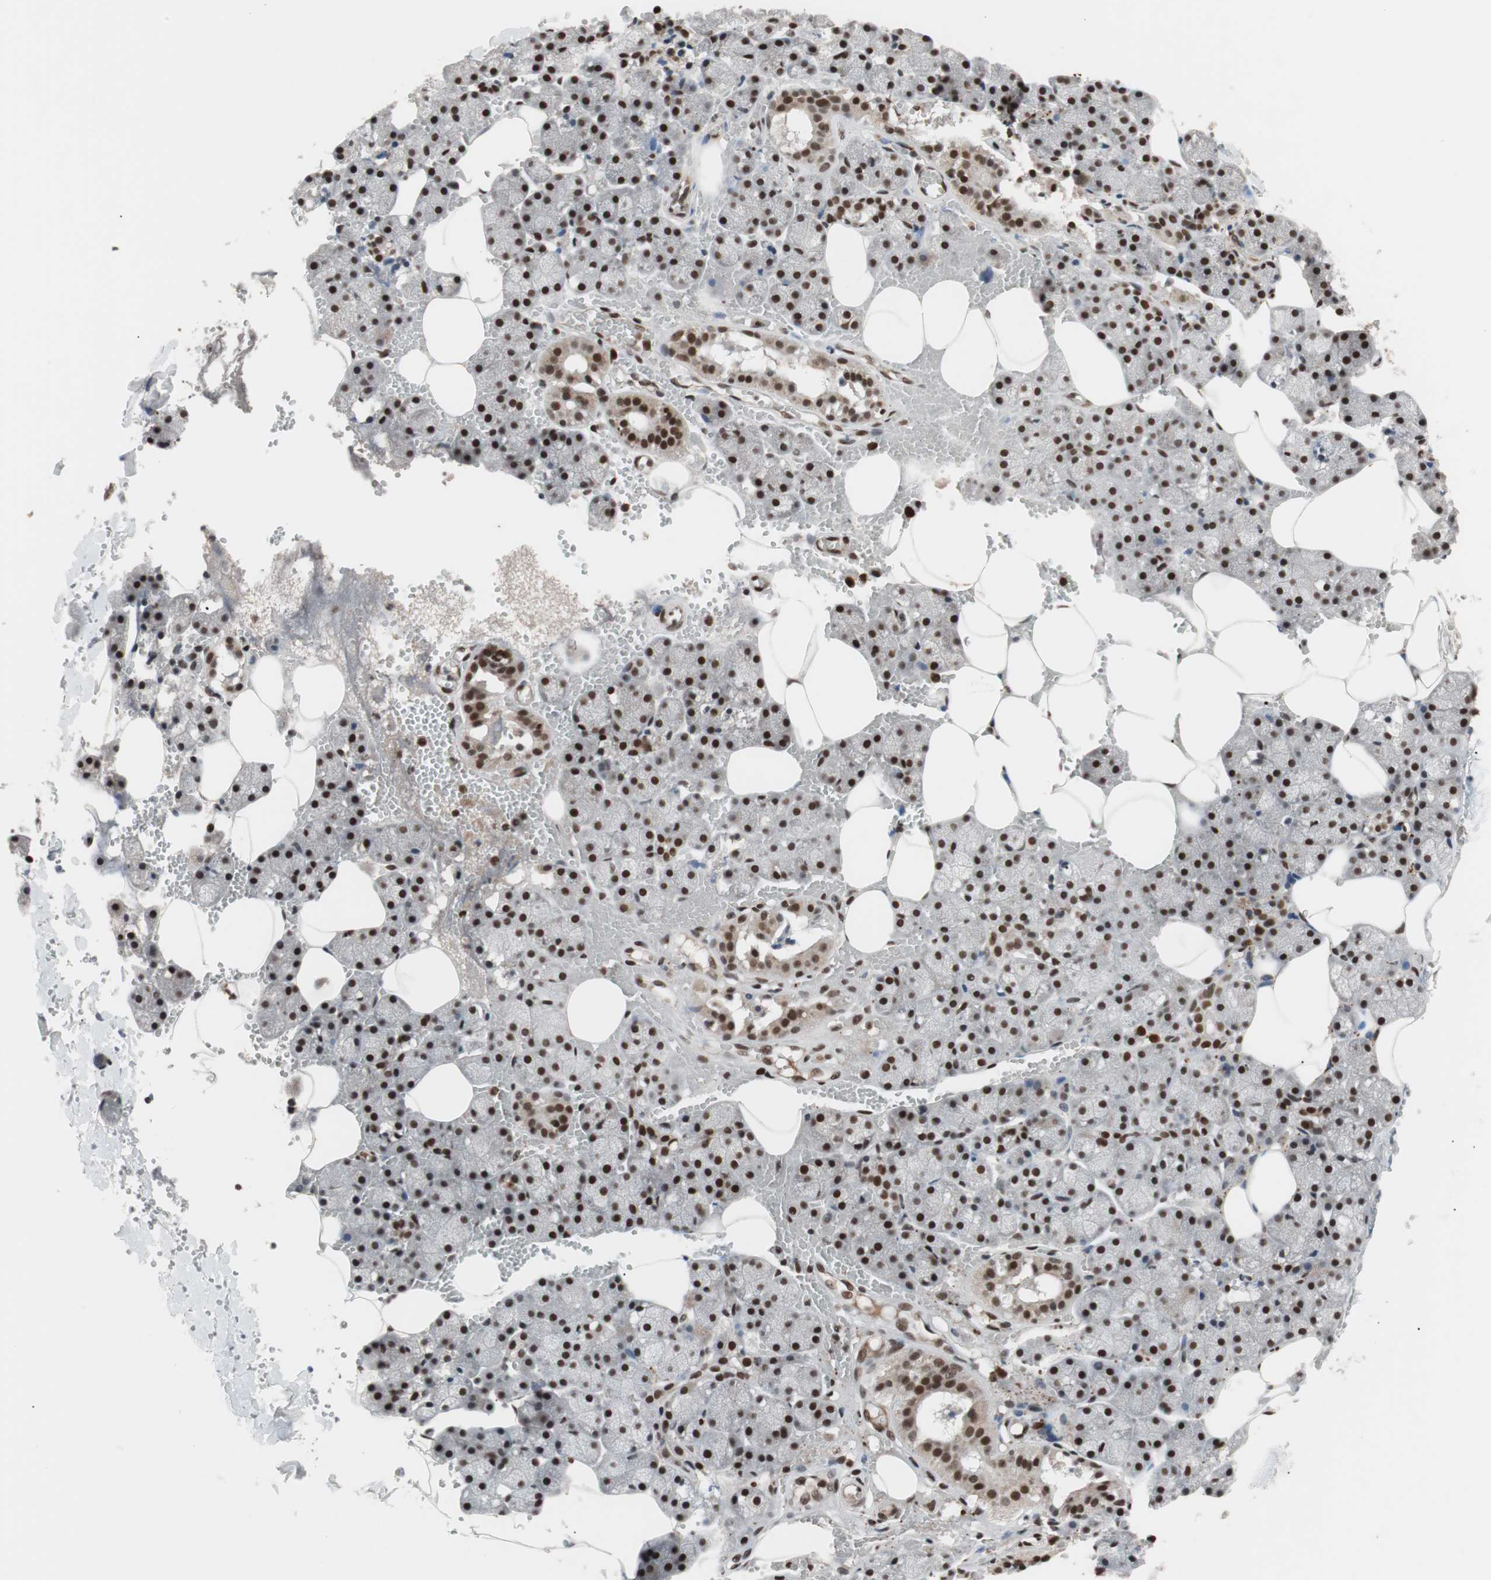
{"staining": {"intensity": "strong", "quantity": ">75%", "location": "nuclear"}, "tissue": "salivary gland", "cell_type": "Glandular cells", "image_type": "normal", "snomed": [{"axis": "morphology", "description": "Normal tissue, NOS"}, {"axis": "topography", "description": "Salivary gland"}], "caption": "Immunohistochemical staining of benign salivary gland reveals strong nuclear protein expression in approximately >75% of glandular cells.", "gene": "CHAMP1", "patient": {"sex": "male", "age": 62}}